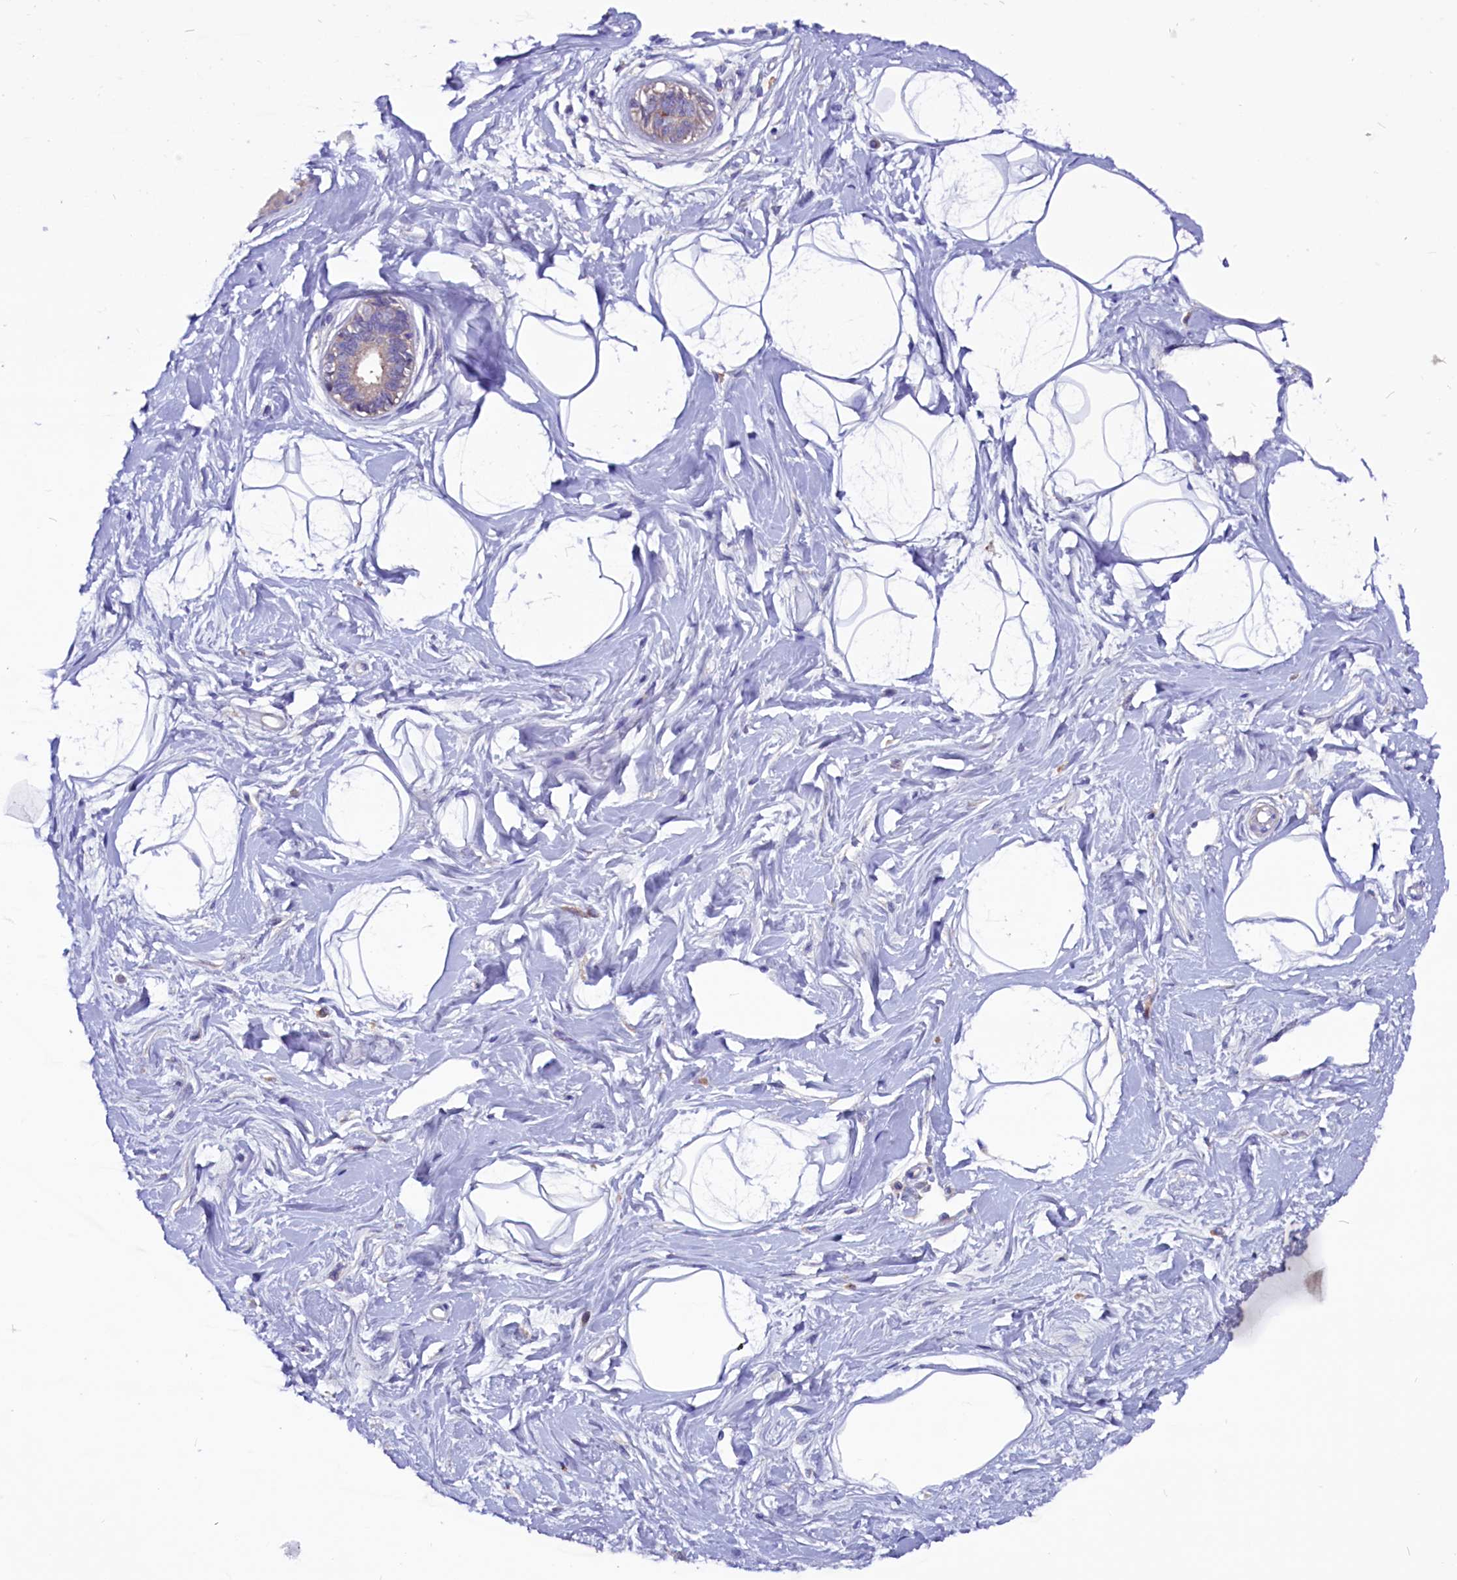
{"staining": {"intensity": "negative", "quantity": "none", "location": "none"}, "tissue": "breast", "cell_type": "Adipocytes", "image_type": "normal", "snomed": [{"axis": "morphology", "description": "Normal tissue, NOS"}, {"axis": "topography", "description": "Breast"}], "caption": "IHC of normal breast reveals no staining in adipocytes.", "gene": "CCBE1", "patient": {"sex": "female", "age": 45}}